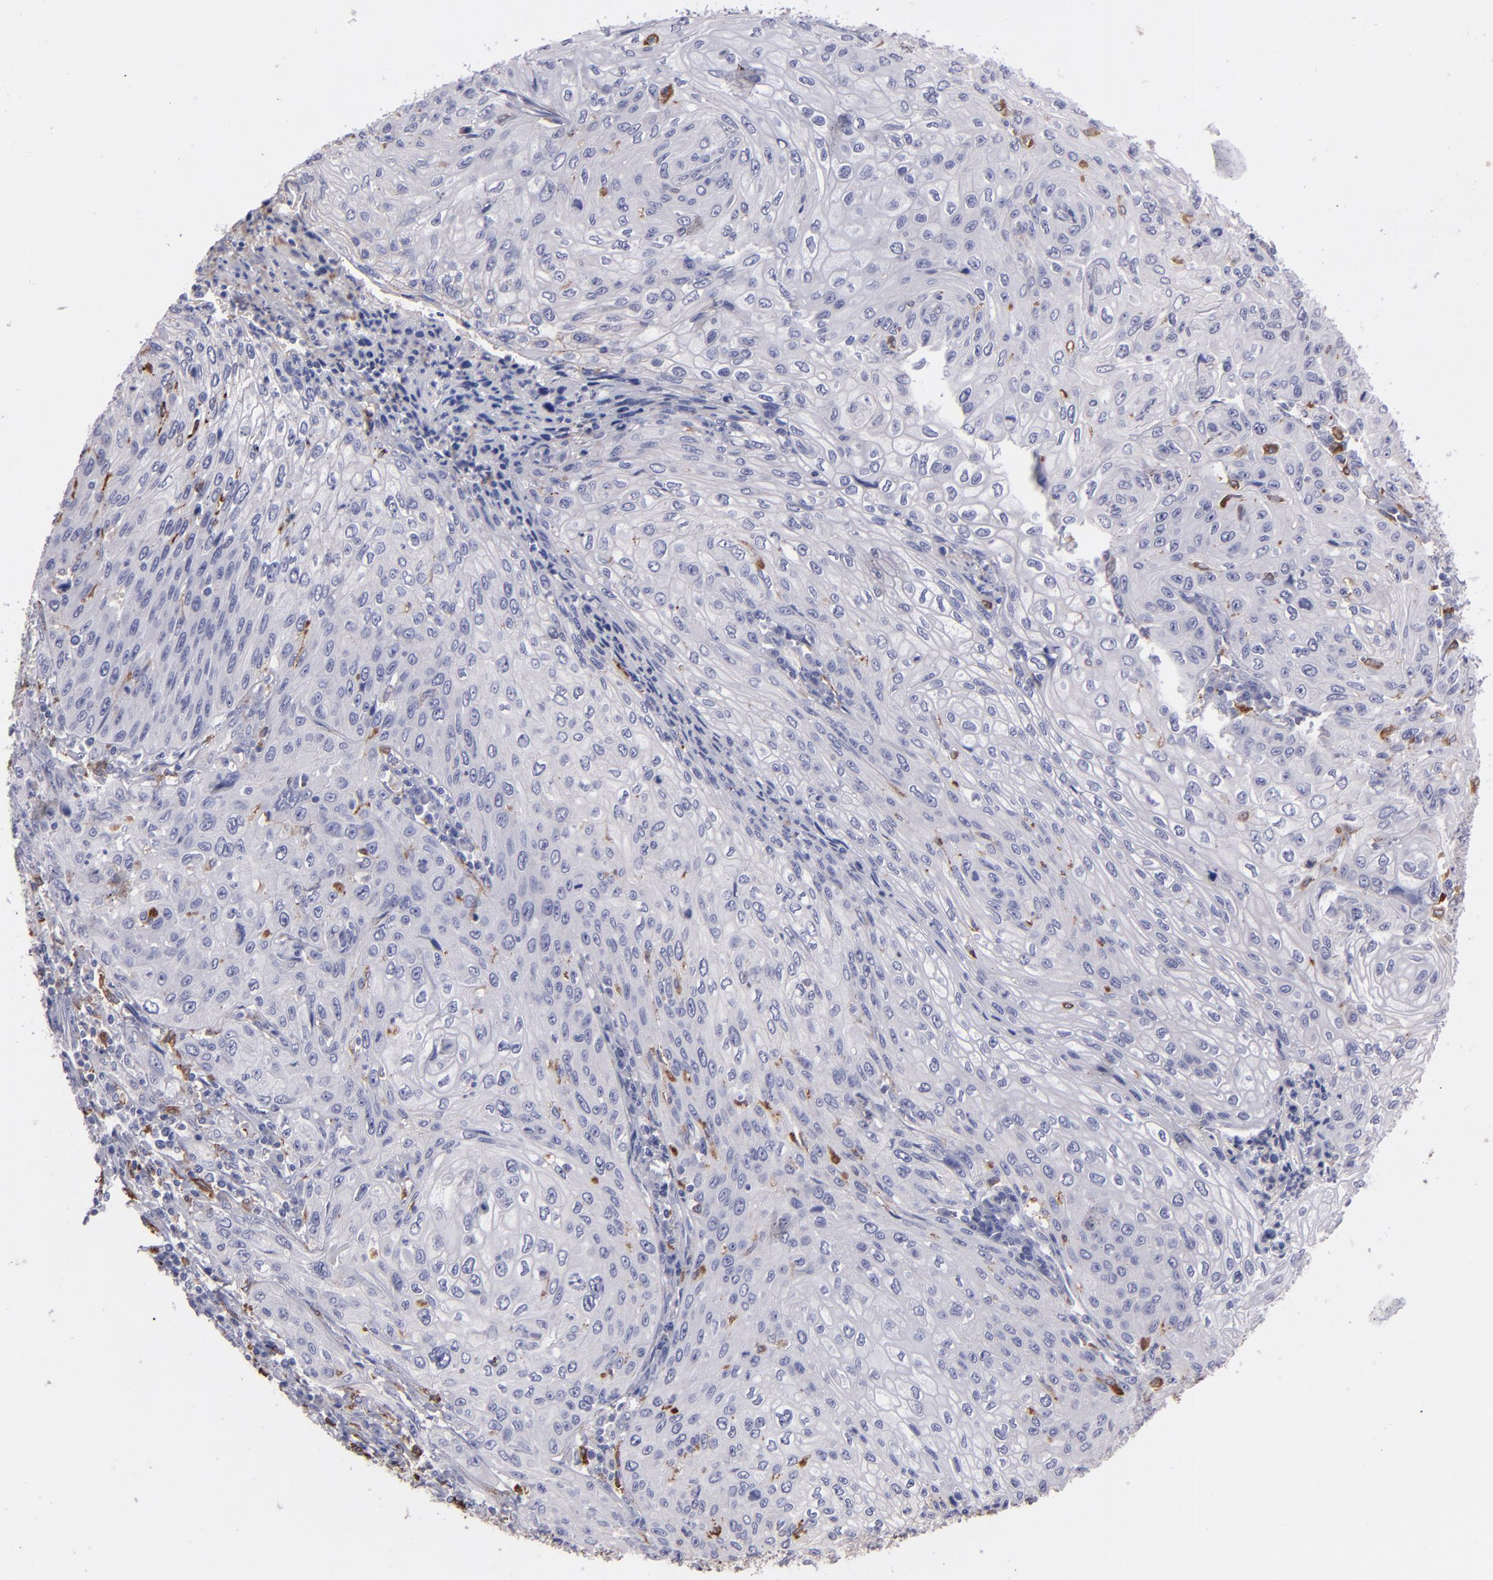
{"staining": {"intensity": "negative", "quantity": "none", "location": "none"}, "tissue": "cervical cancer", "cell_type": "Tumor cells", "image_type": "cancer", "snomed": [{"axis": "morphology", "description": "Squamous cell carcinoma, NOS"}, {"axis": "topography", "description": "Cervix"}], "caption": "This is a photomicrograph of immunohistochemistry staining of cervical squamous cell carcinoma, which shows no positivity in tumor cells.", "gene": "C1QA", "patient": {"sex": "female", "age": 32}}